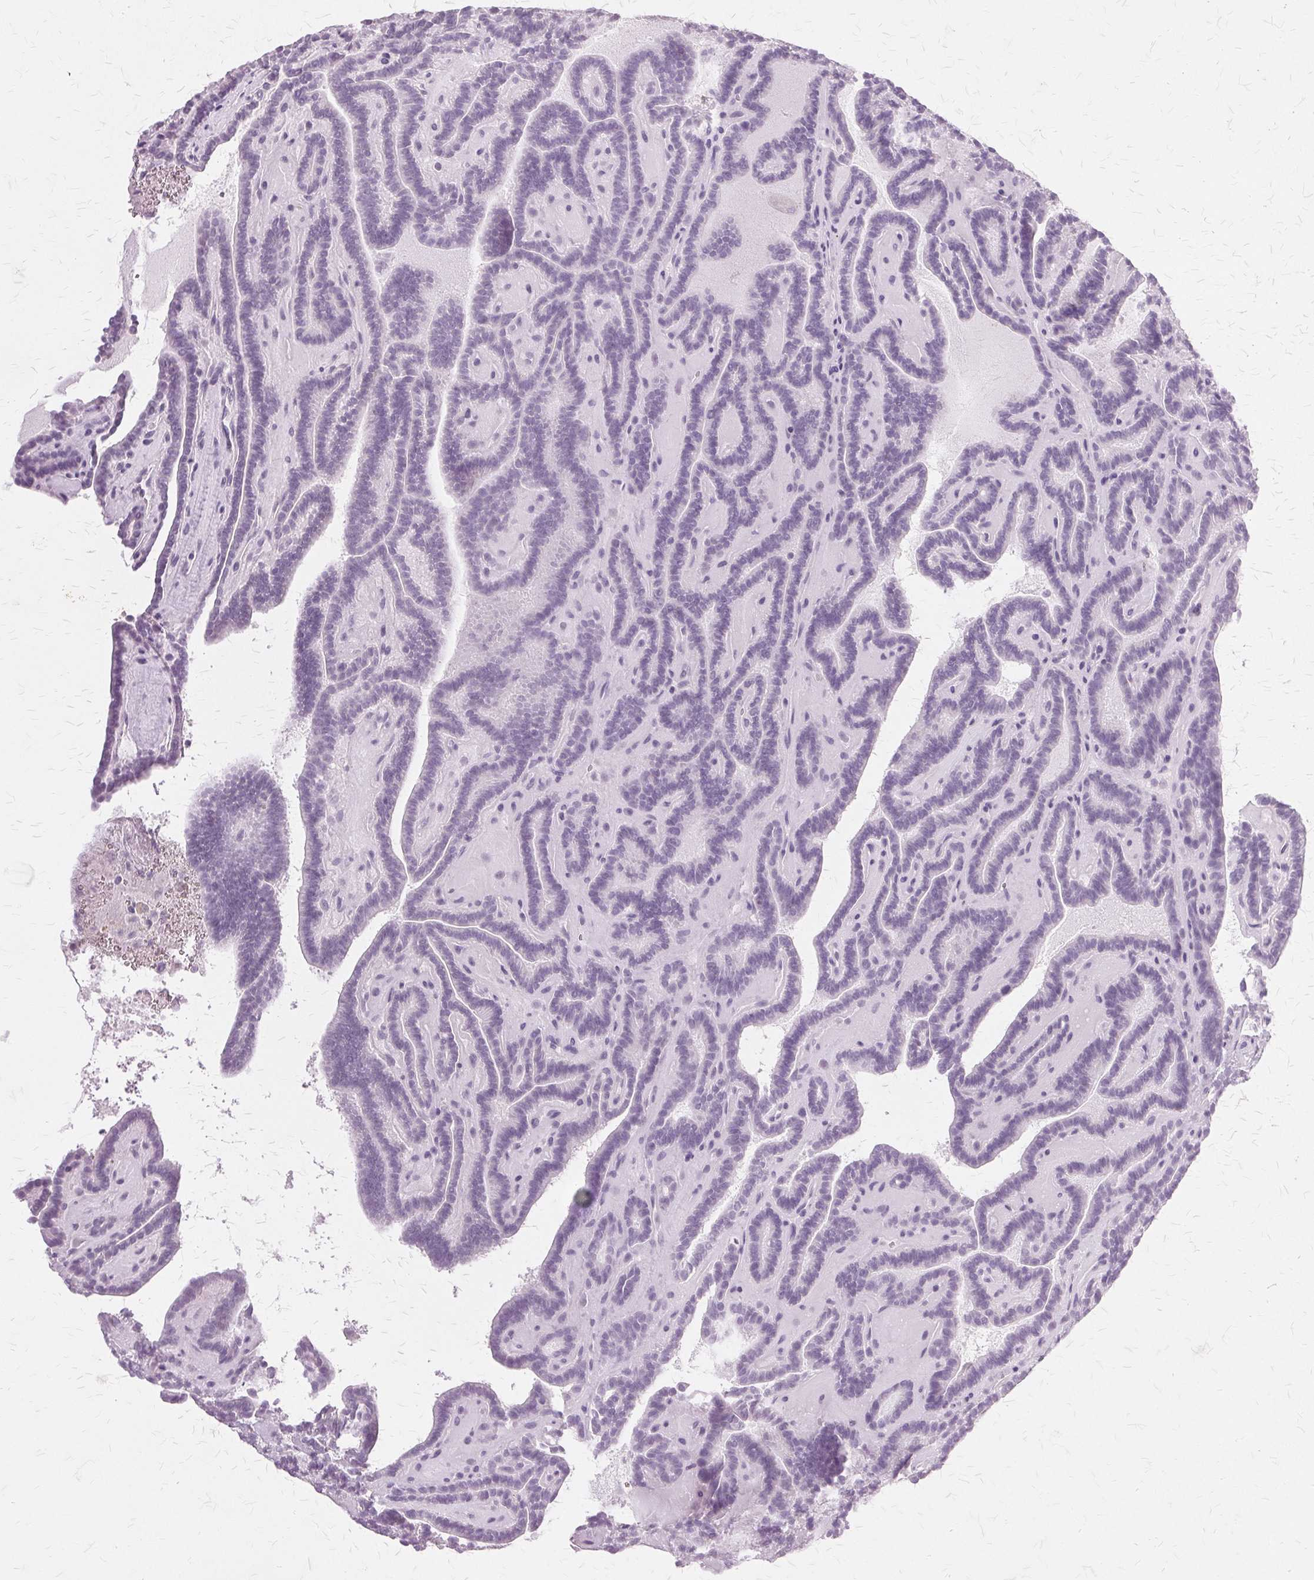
{"staining": {"intensity": "negative", "quantity": "none", "location": "none"}, "tissue": "thyroid cancer", "cell_type": "Tumor cells", "image_type": "cancer", "snomed": [{"axis": "morphology", "description": "Papillary adenocarcinoma, NOS"}, {"axis": "topography", "description": "Thyroid gland"}], "caption": "IHC histopathology image of neoplastic tissue: papillary adenocarcinoma (thyroid) stained with DAB shows no significant protein expression in tumor cells.", "gene": "SLC45A3", "patient": {"sex": "female", "age": 21}}